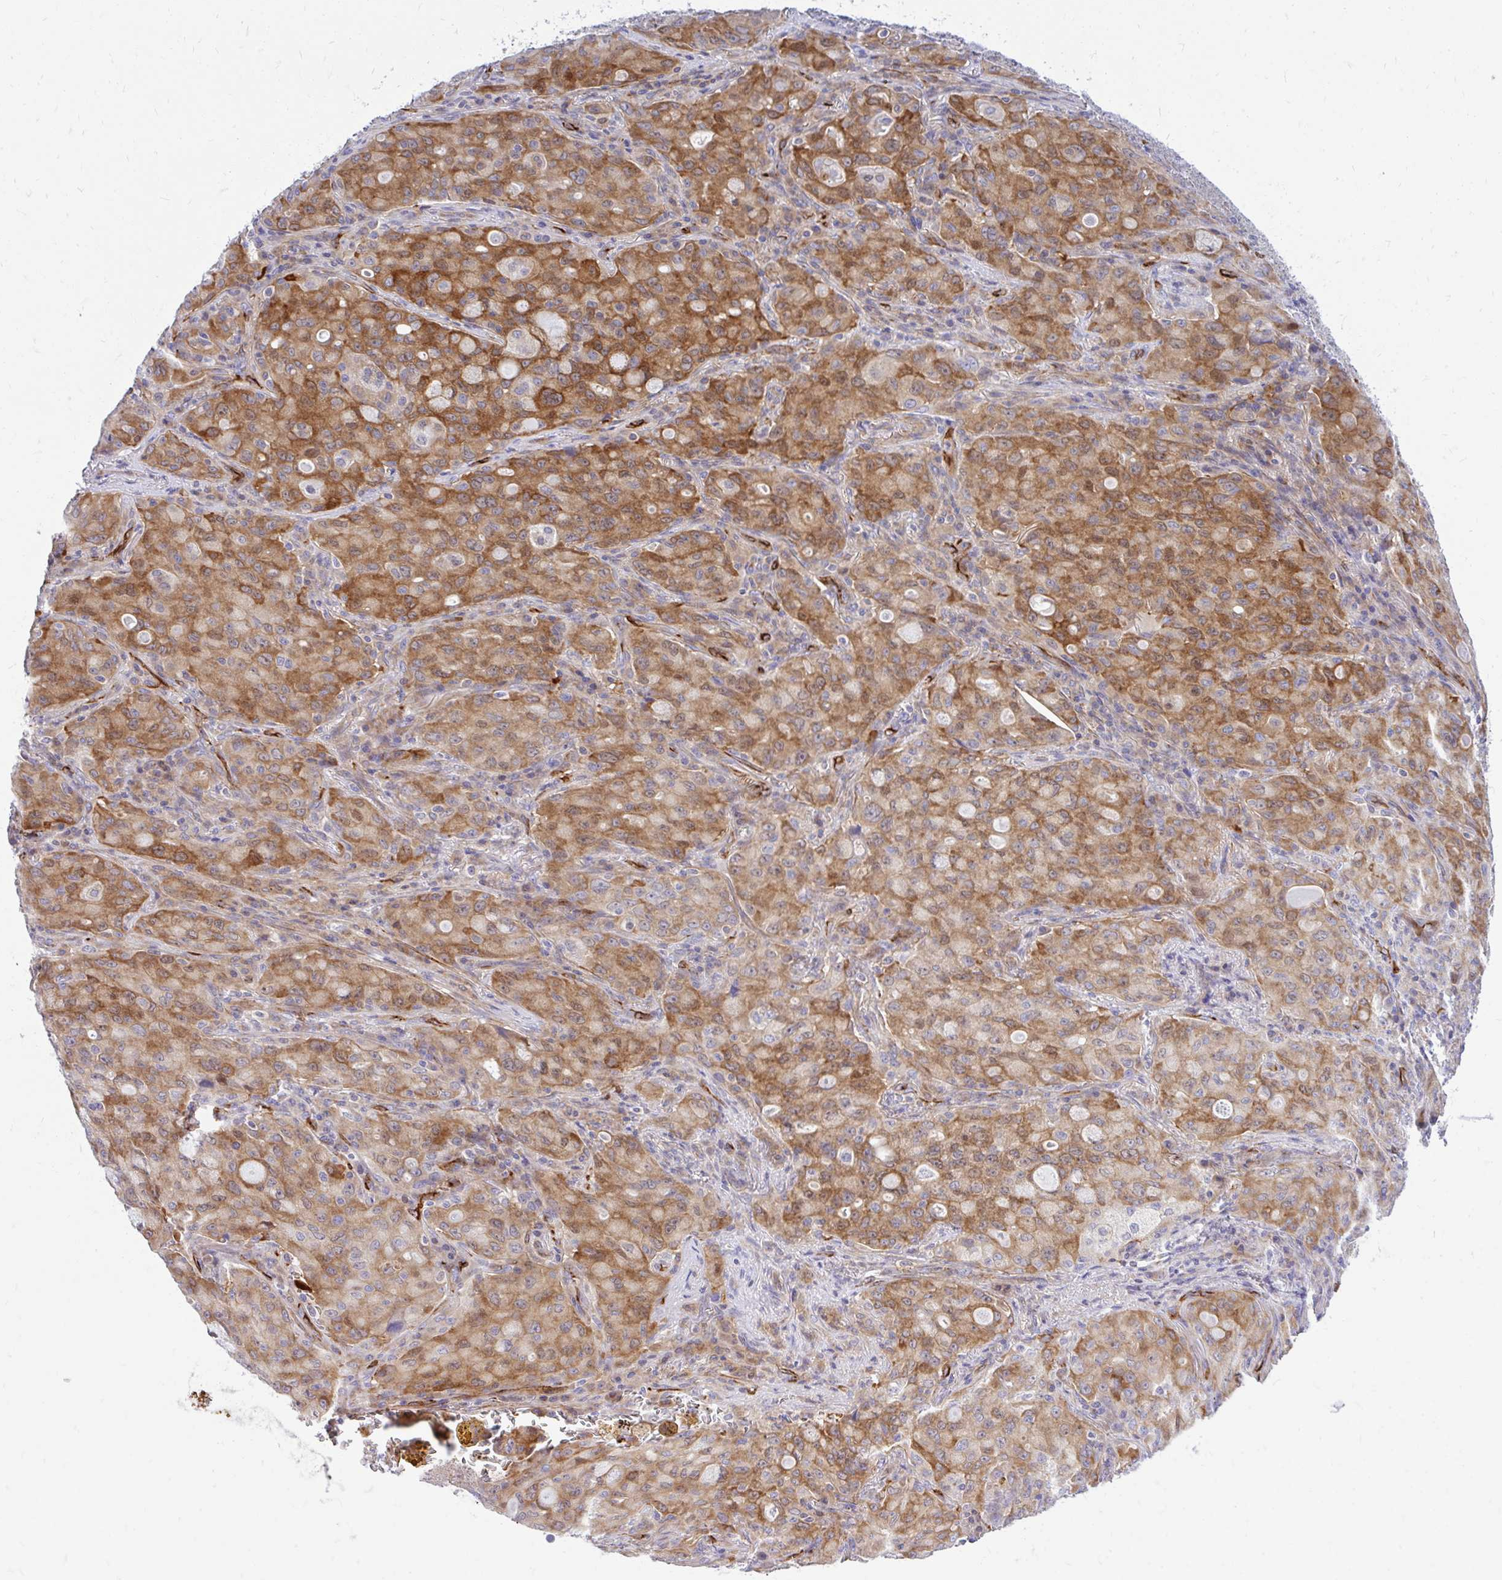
{"staining": {"intensity": "moderate", "quantity": ">75%", "location": "cytoplasmic/membranous"}, "tissue": "lung cancer", "cell_type": "Tumor cells", "image_type": "cancer", "snomed": [{"axis": "morphology", "description": "Adenocarcinoma, NOS"}, {"axis": "topography", "description": "Lung"}], "caption": "Protein staining of lung adenocarcinoma tissue shows moderate cytoplasmic/membranous staining in approximately >75% of tumor cells. The protein of interest is shown in brown color, while the nuclei are stained blue.", "gene": "ESPNL", "patient": {"sex": "female", "age": 44}}